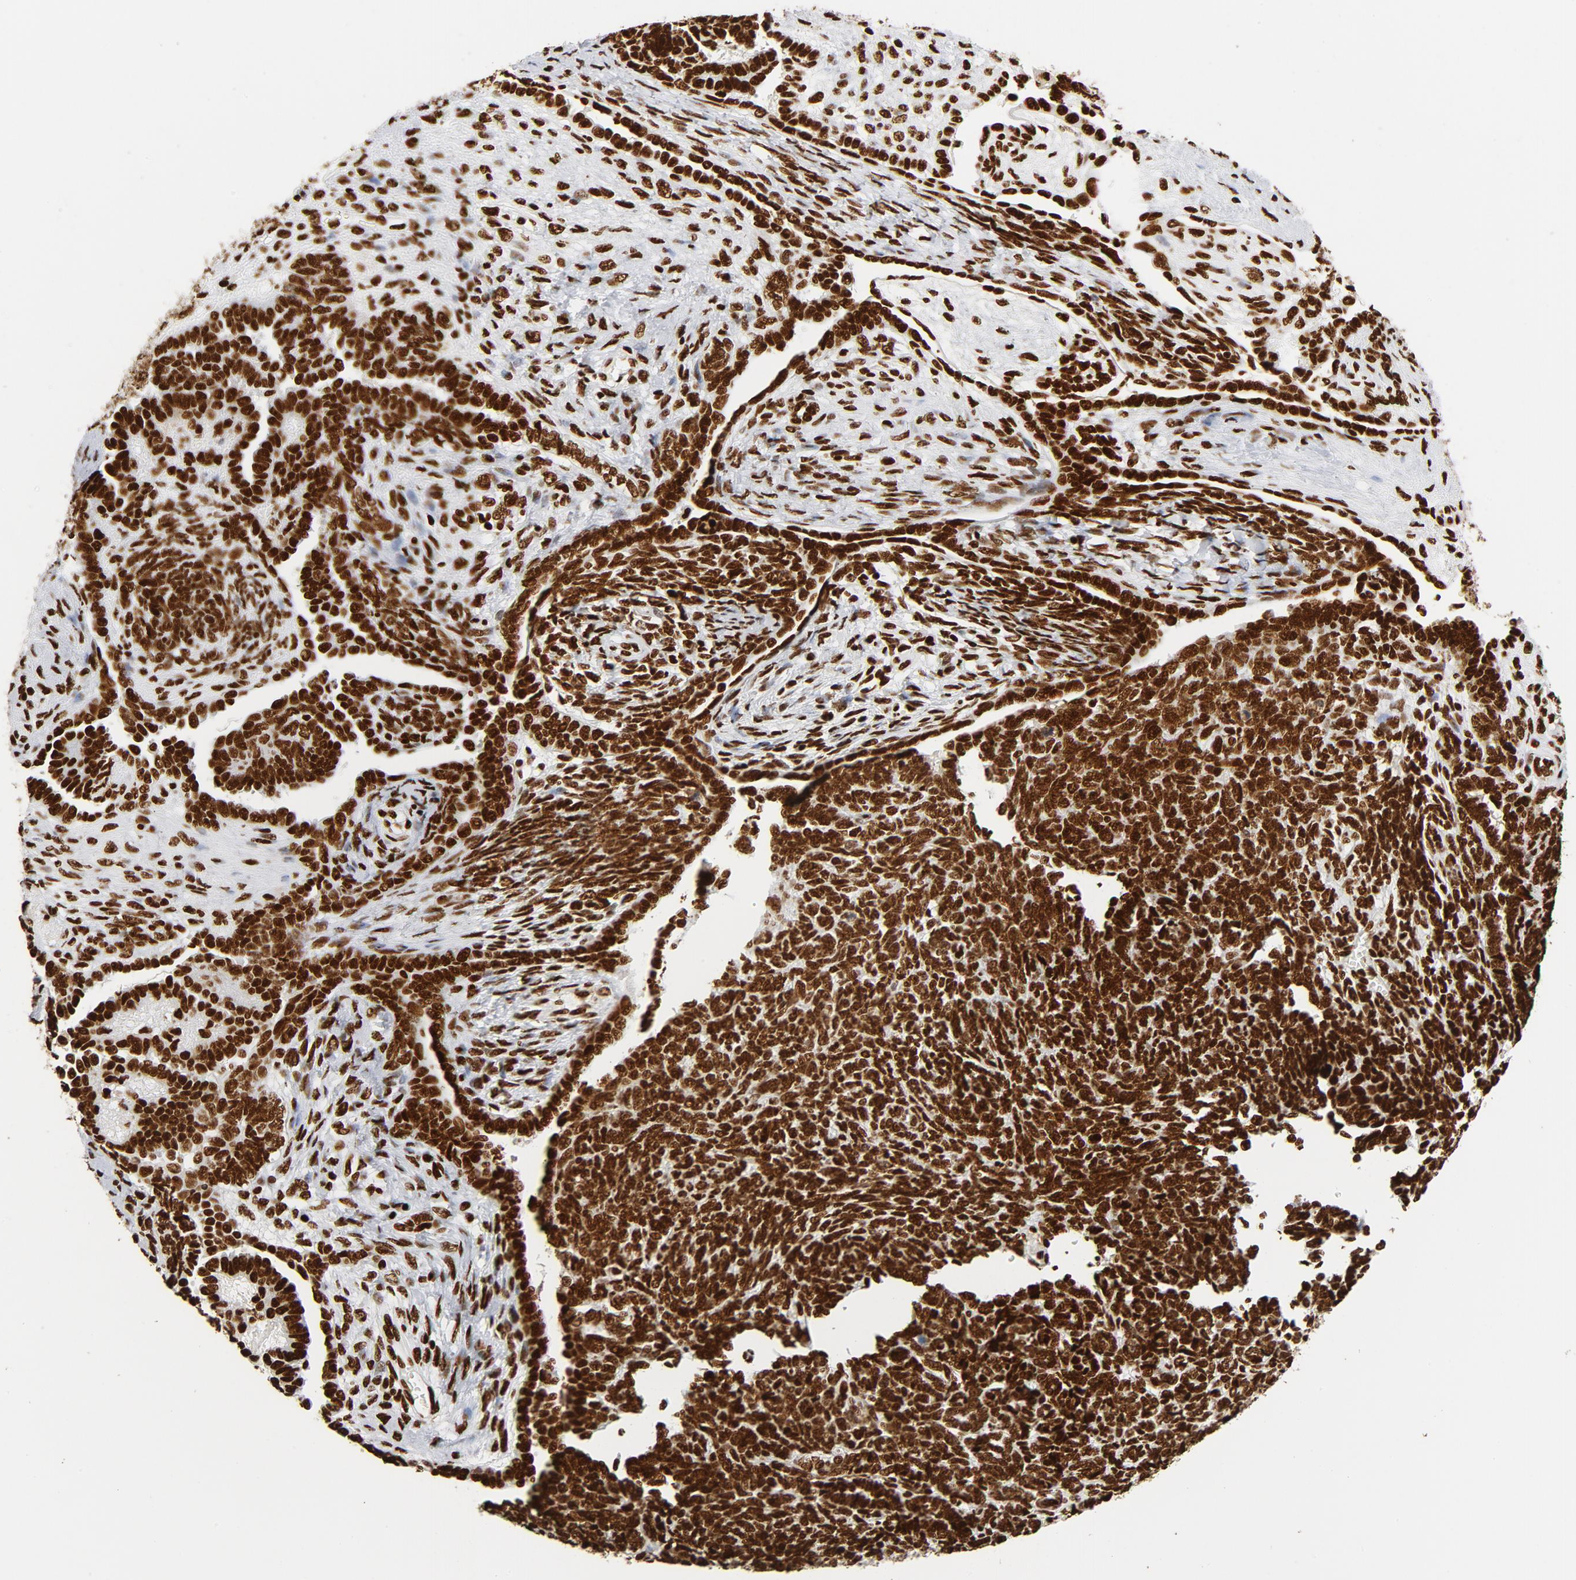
{"staining": {"intensity": "strong", "quantity": ">75%", "location": "nuclear"}, "tissue": "endometrial cancer", "cell_type": "Tumor cells", "image_type": "cancer", "snomed": [{"axis": "morphology", "description": "Neoplasm, malignant, NOS"}, {"axis": "topography", "description": "Endometrium"}], "caption": "A high amount of strong nuclear positivity is appreciated in about >75% of tumor cells in endometrial cancer tissue.", "gene": "XRCC6", "patient": {"sex": "female", "age": 74}}